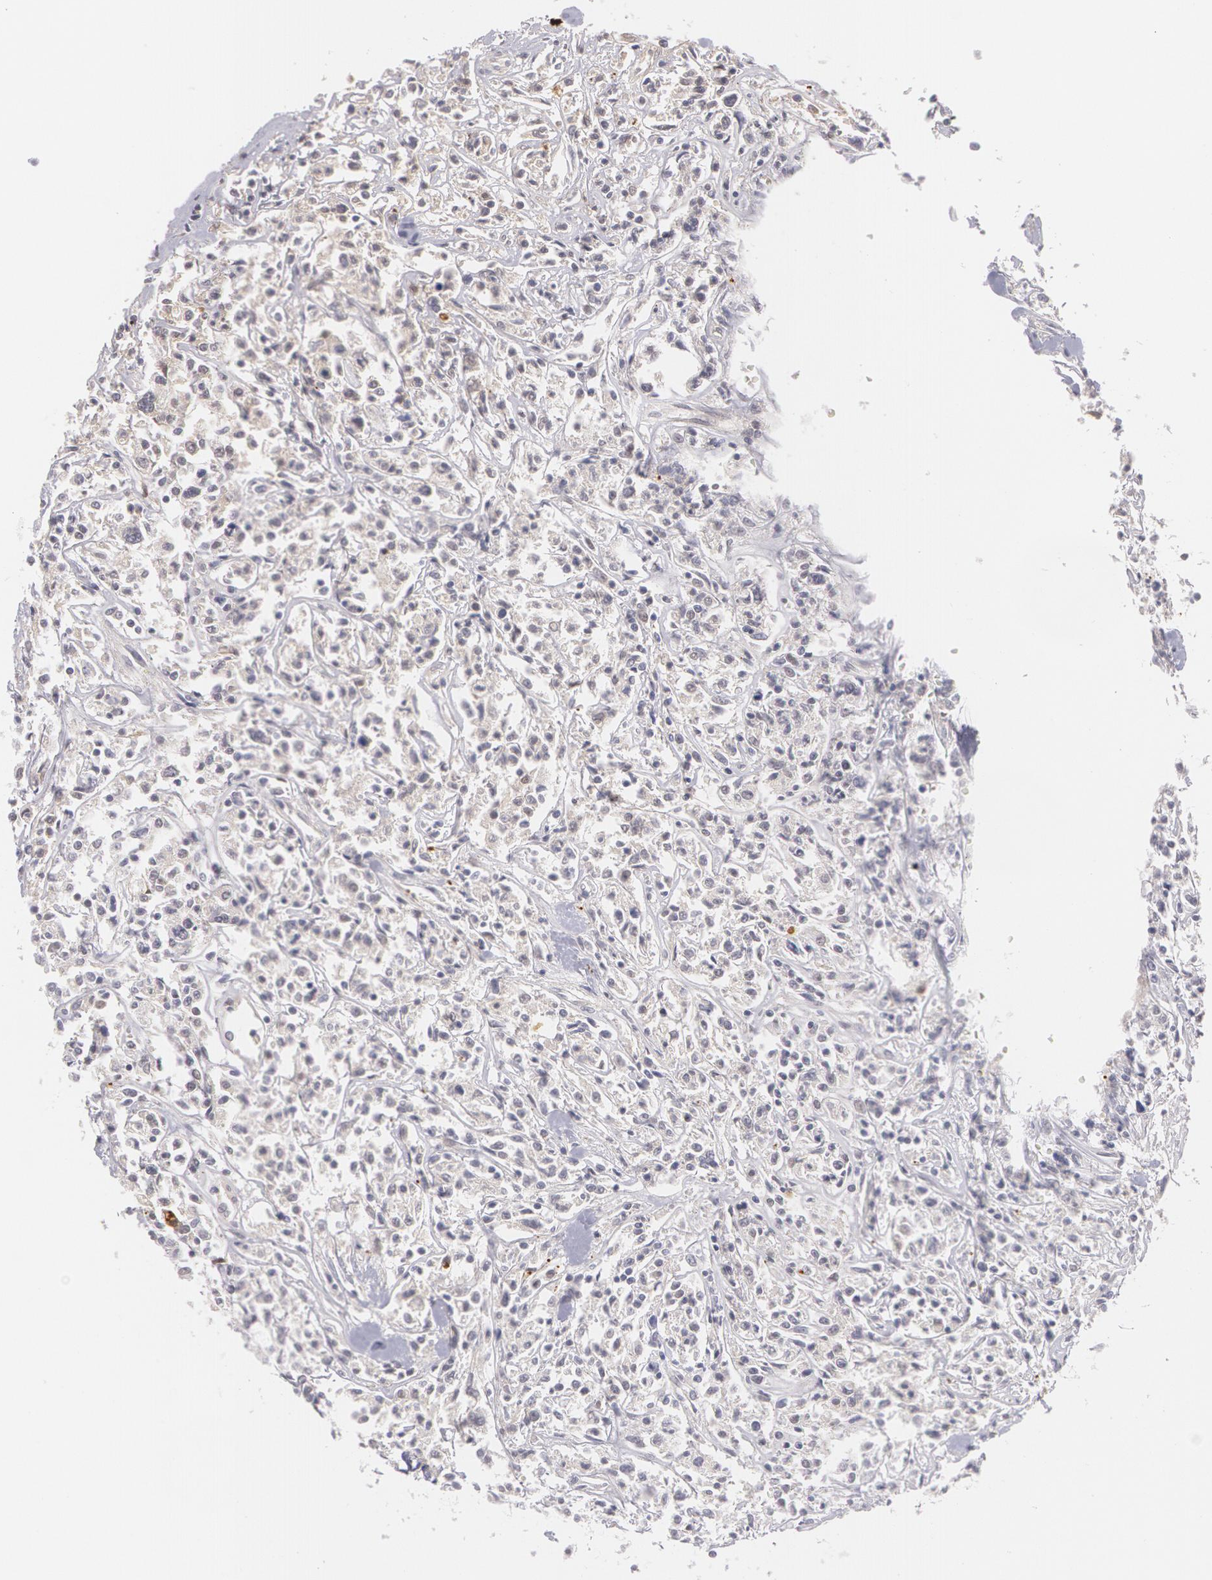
{"staining": {"intensity": "negative", "quantity": "none", "location": "none"}, "tissue": "lymphoma", "cell_type": "Tumor cells", "image_type": "cancer", "snomed": [{"axis": "morphology", "description": "Malignant lymphoma, non-Hodgkin's type, Low grade"}, {"axis": "topography", "description": "Small intestine"}], "caption": "This histopathology image is of lymphoma stained with immunohistochemistry (IHC) to label a protein in brown with the nuclei are counter-stained blue. There is no positivity in tumor cells.", "gene": "LBP", "patient": {"sex": "female", "age": 59}}